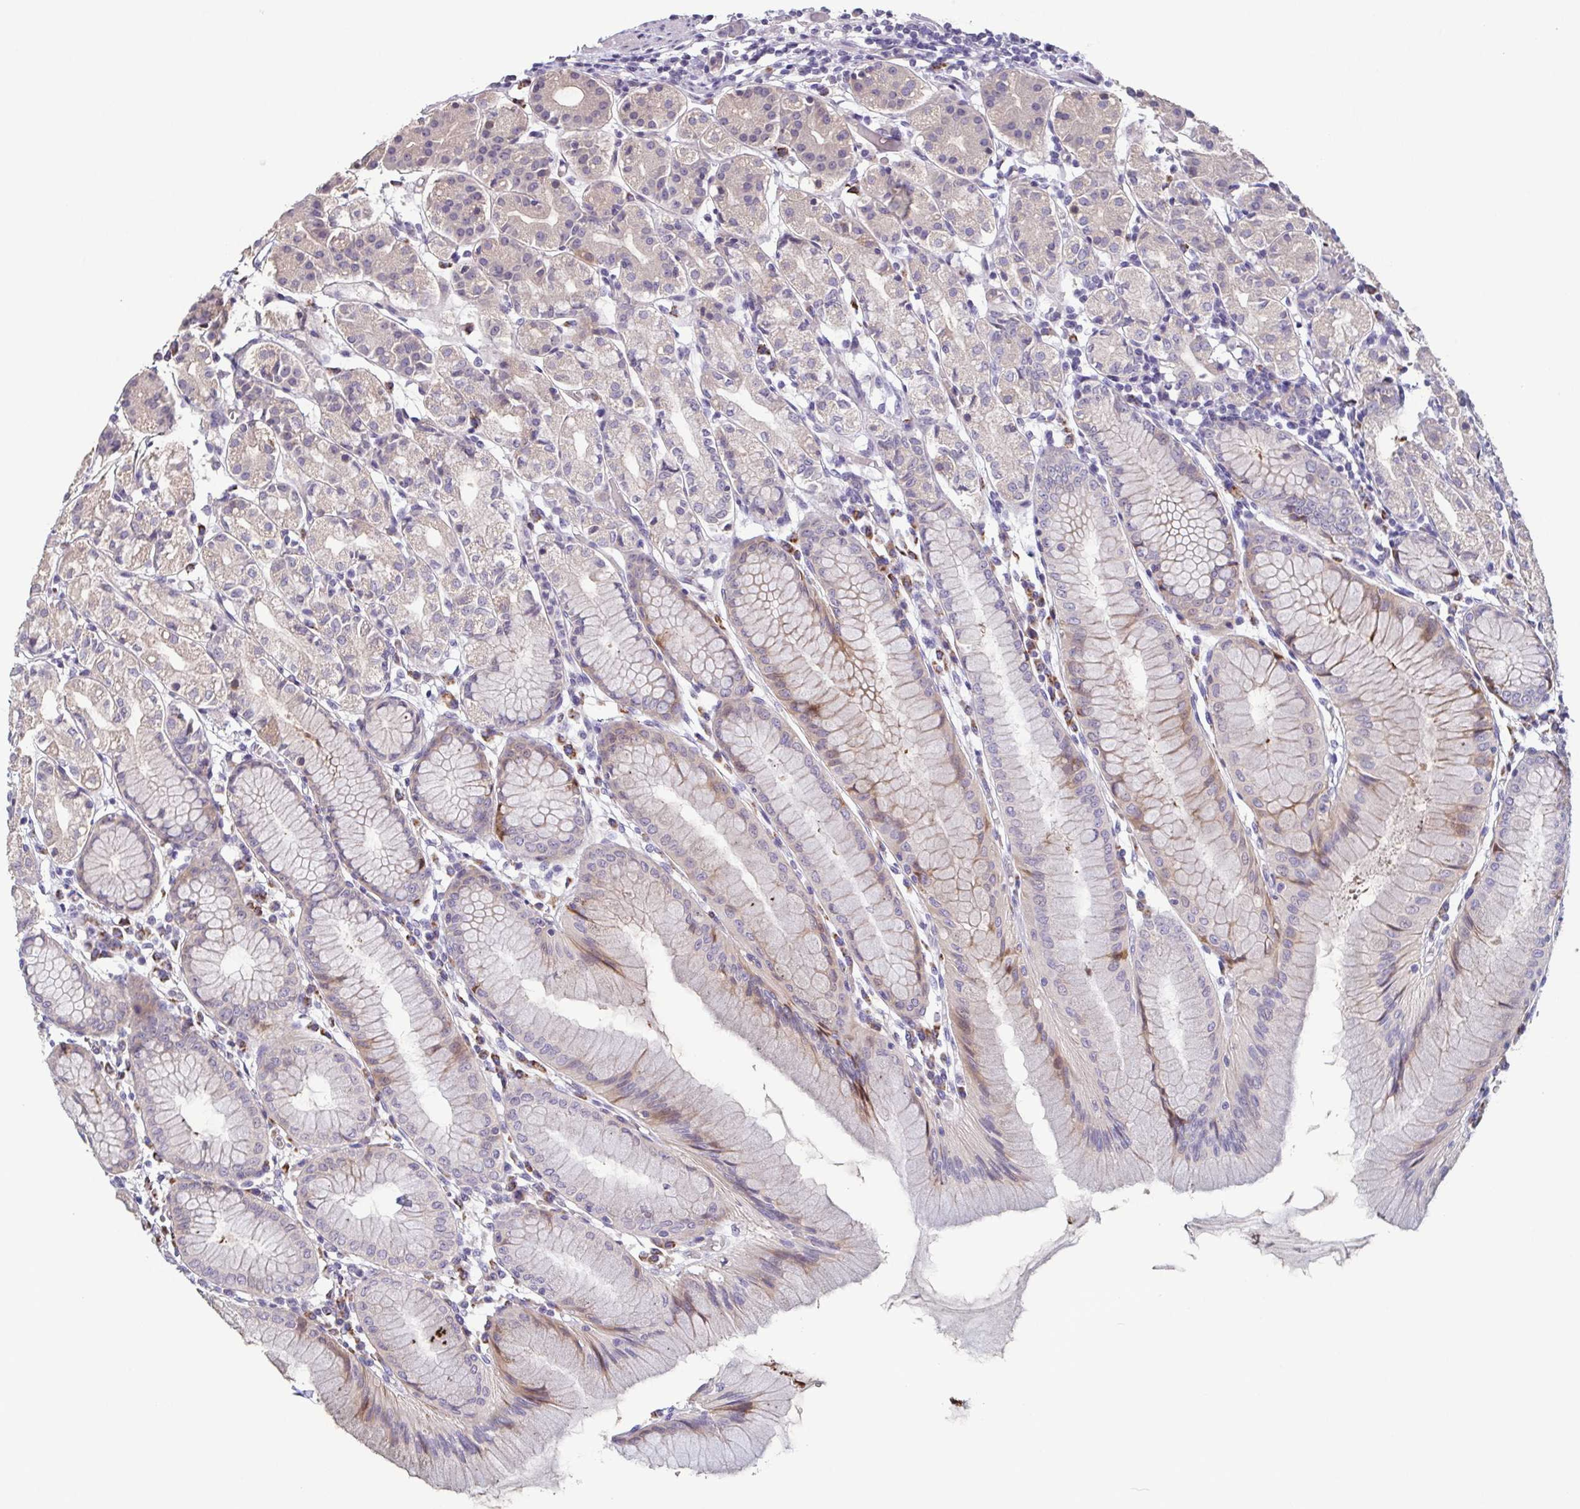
{"staining": {"intensity": "weak", "quantity": "25%-75%", "location": "cytoplasmic/membranous"}, "tissue": "stomach", "cell_type": "Glandular cells", "image_type": "normal", "snomed": [{"axis": "morphology", "description": "Normal tissue, NOS"}, {"axis": "topography", "description": "Stomach"}], "caption": "Protein expression analysis of benign human stomach reveals weak cytoplasmic/membranous staining in about 25%-75% of glandular cells. Immunohistochemistry (ihc) stains the protein of interest in brown and the nuclei are stained blue.", "gene": "GLDC", "patient": {"sex": "female", "age": 57}}